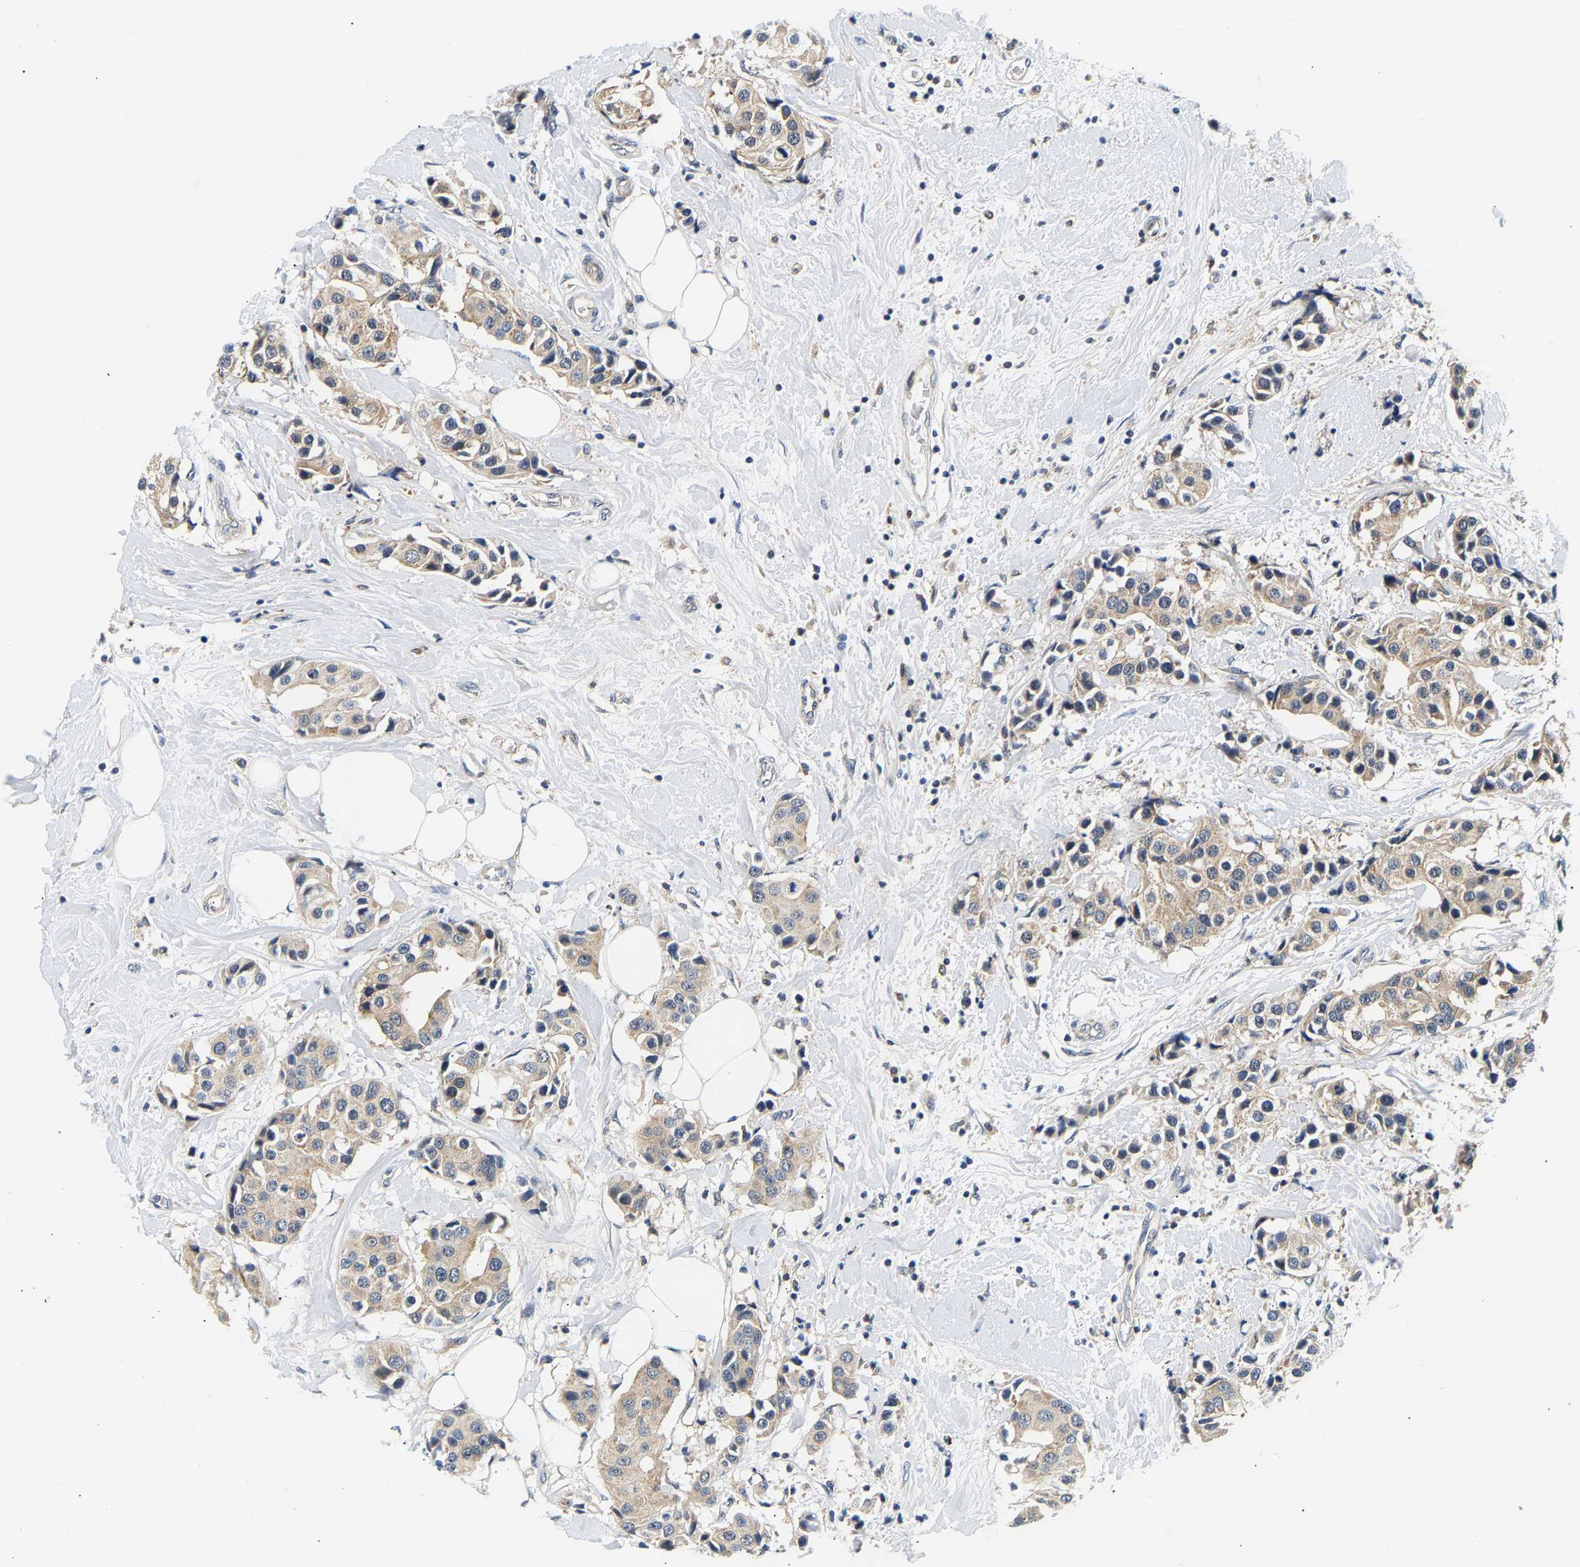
{"staining": {"intensity": "moderate", "quantity": ">75%", "location": "cytoplasmic/membranous"}, "tissue": "breast cancer", "cell_type": "Tumor cells", "image_type": "cancer", "snomed": [{"axis": "morphology", "description": "Normal tissue, NOS"}, {"axis": "morphology", "description": "Duct carcinoma"}, {"axis": "topography", "description": "Breast"}], "caption": "IHC histopathology image of neoplastic tissue: breast cancer stained using IHC displays medium levels of moderate protein expression localized specifically in the cytoplasmic/membranous of tumor cells, appearing as a cytoplasmic/membranous brown color.", "gene": "PPID", "patient": {"sex": "female", "age": 39}}